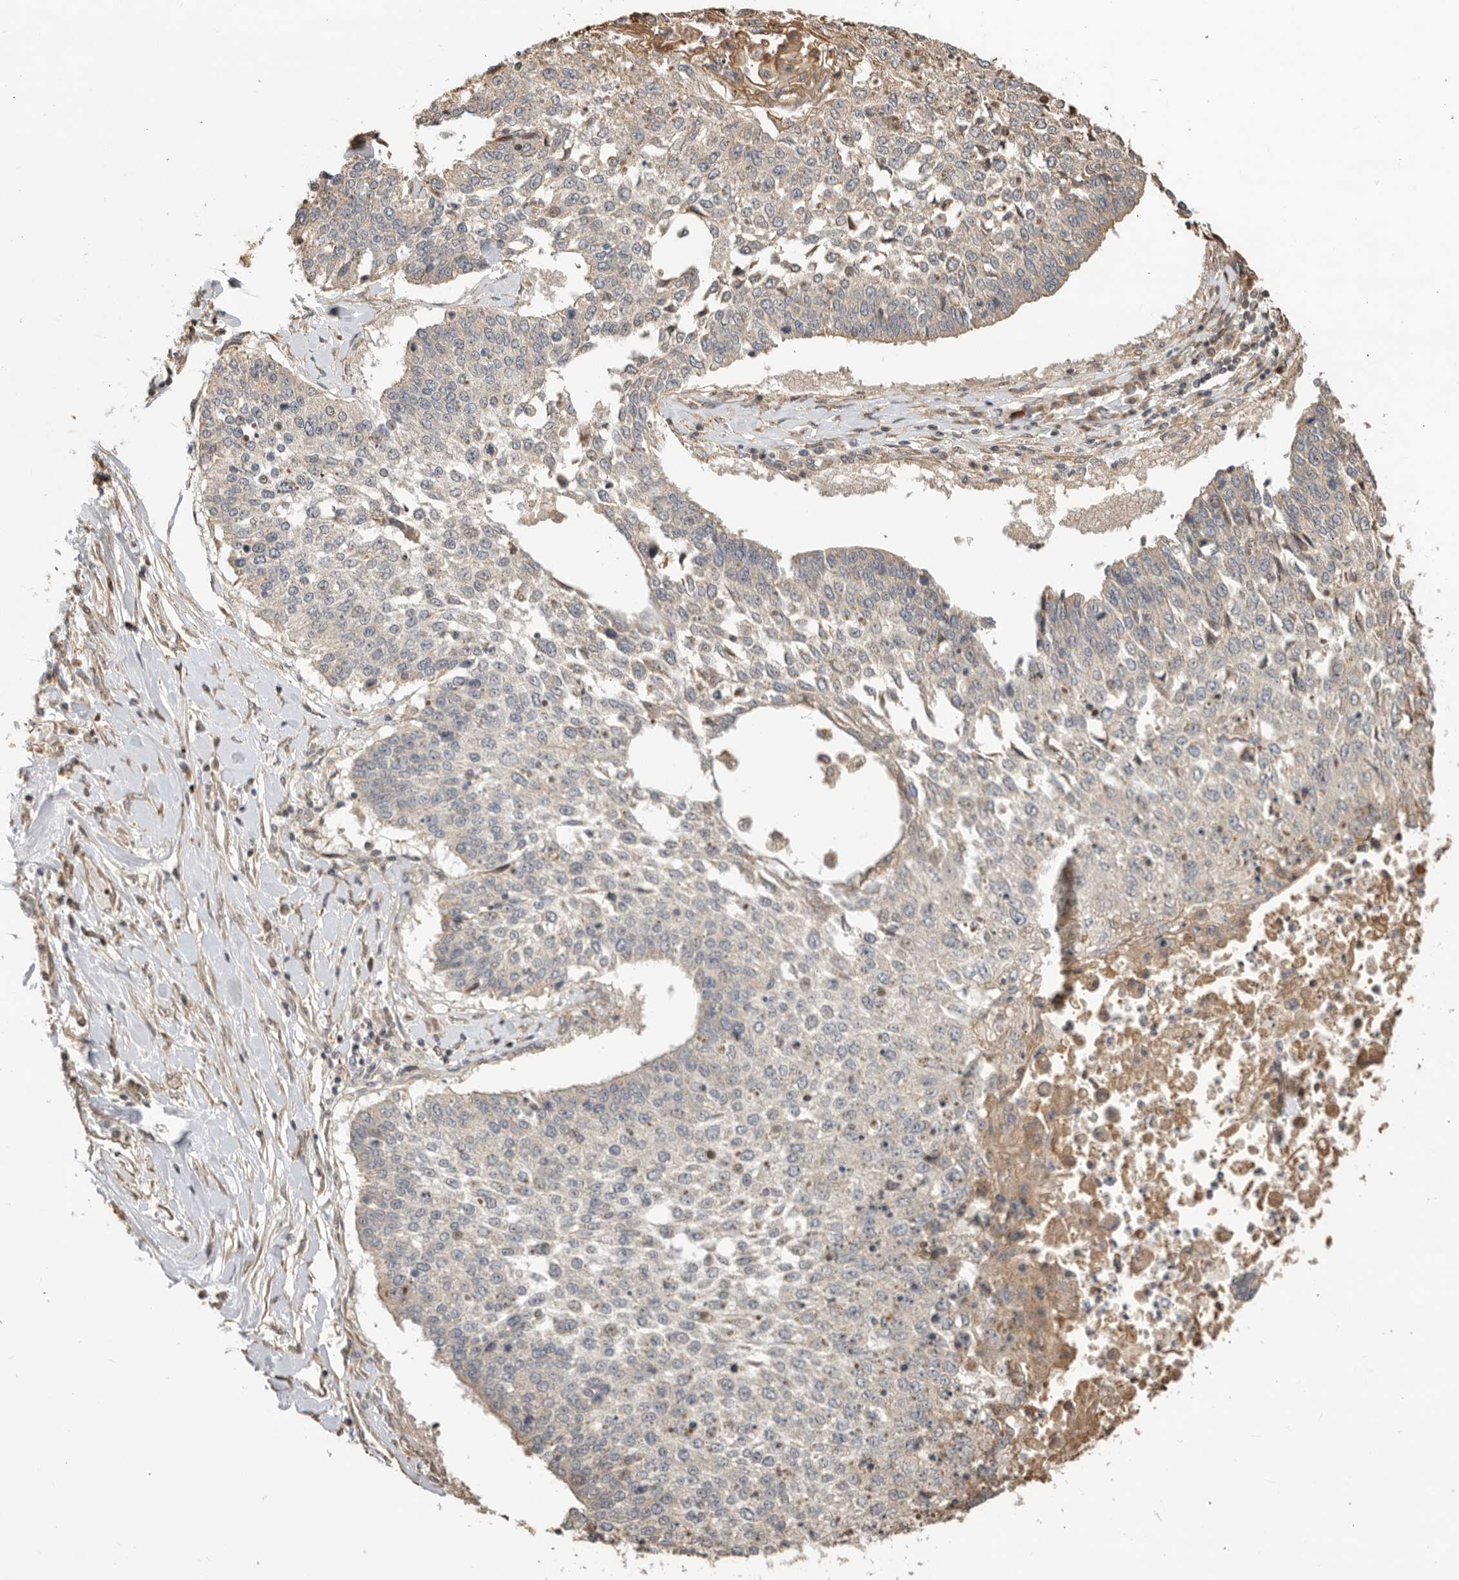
{"staining": {"intensity": "negative", "quantity": "none", "location": "none"}, "tissue": "lung cancer", "cell_type": "Tumor cells", "image_type": "cancer", "snomed": [{"axis": "morphology", "description": "Normal tissue, NOS"}, {"axis": "morphology", "description": "Squamous cell carcinoma, NOS"}, {"axis": "topography", "description": "Cartilage tissue"}, {"axis": "topography", "description": "Bronchus"}, {"axis": "topography", "description": "Lung"}, {"axis": "topography", "description": "Peripheral nerve tissue"}], "caption": "Immunohistochemical staining of human lung cancer demonstrates no significant staining in tumor cells.", "gene": "DPH7", "patient": {"sex": "female", "age": 49}}